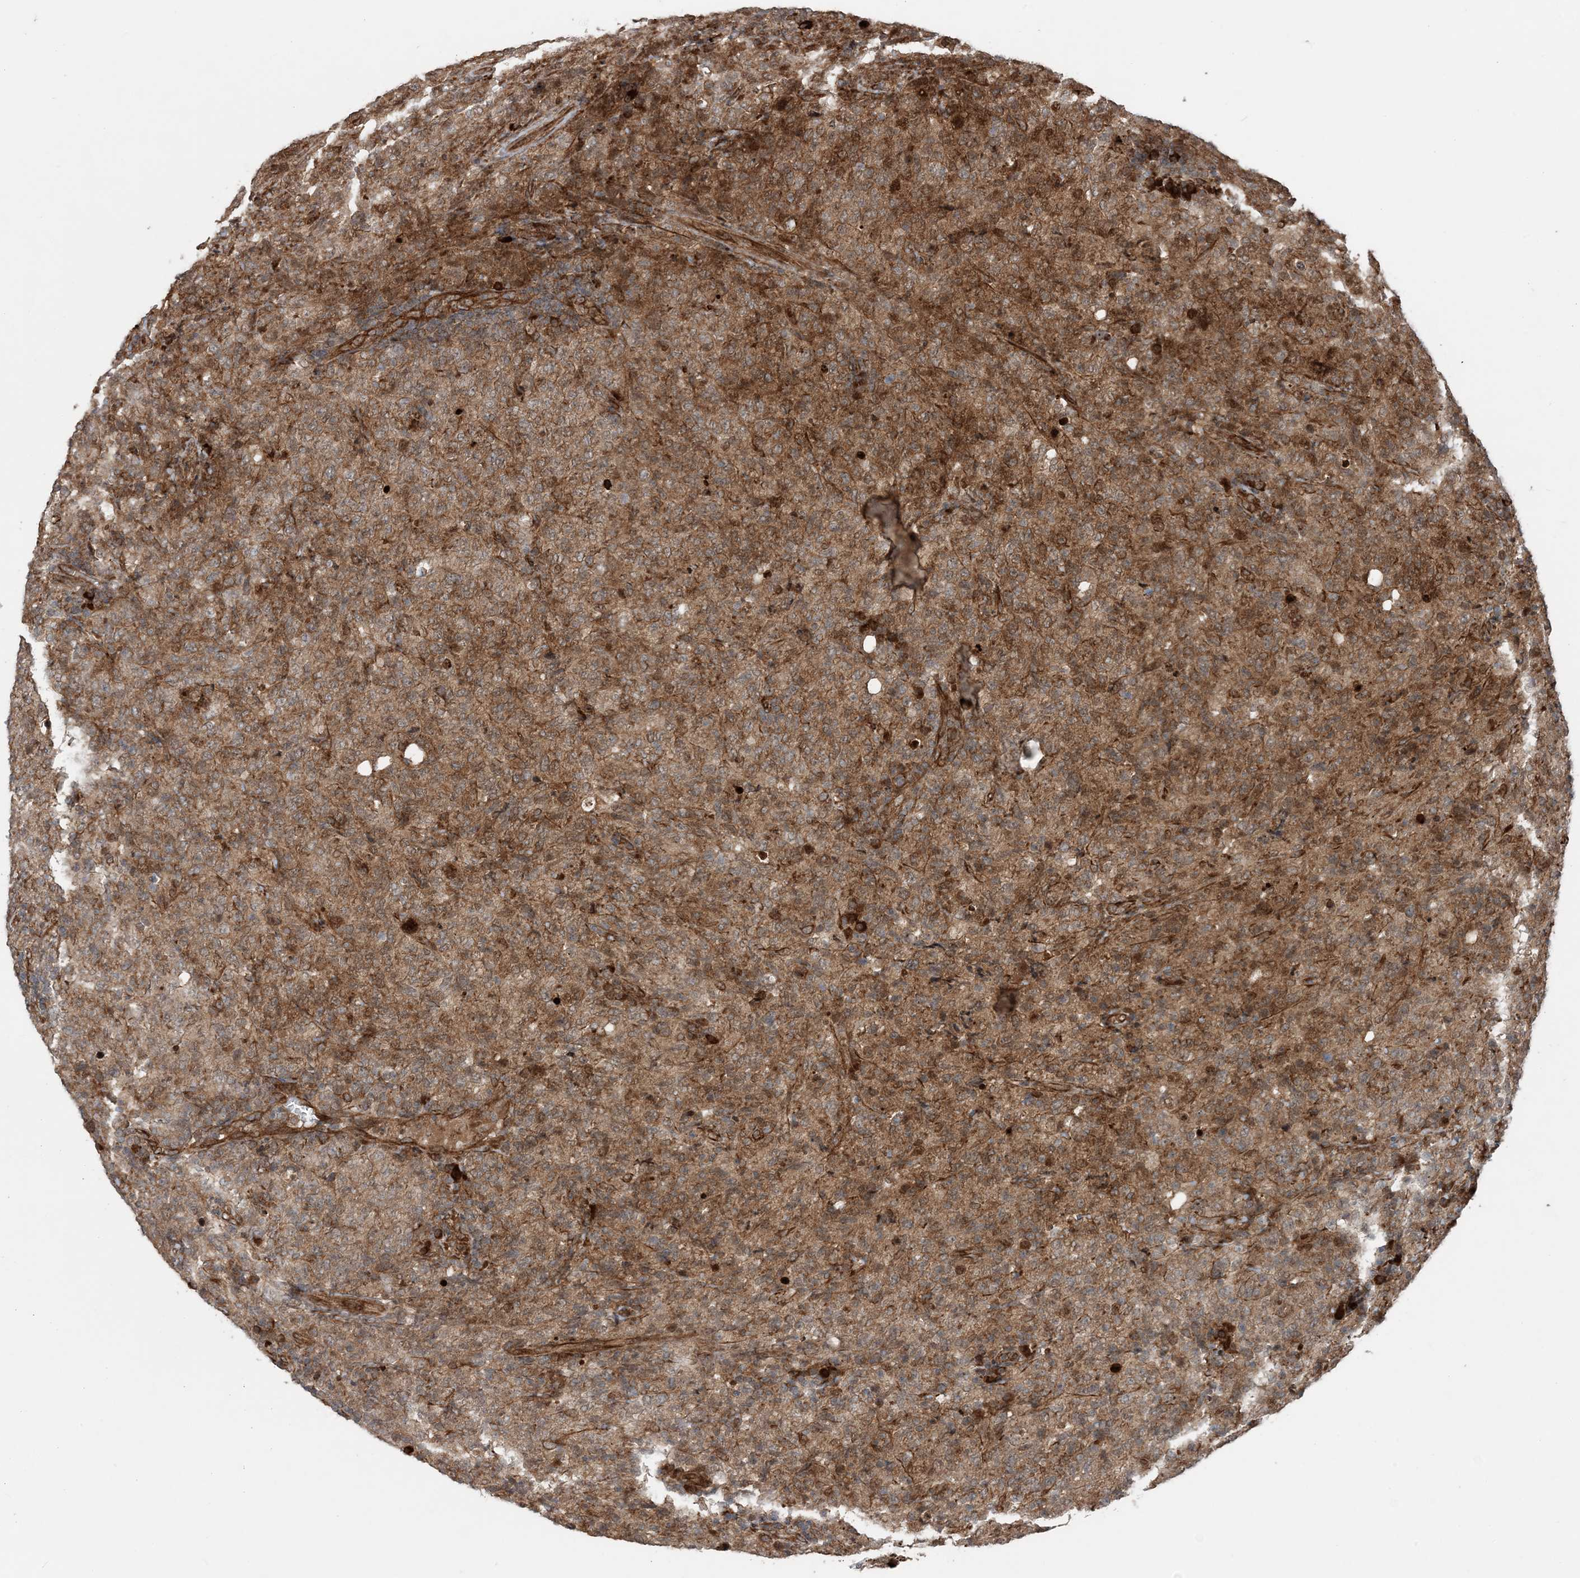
{"staining": {"intensity": "moderate", "quantity": ">75%", "location": "cytoplasmic/membranous"}, "tissue": "lymphoma", "cell_type": "Tumor cells", "image_type": "cancer", "snomed": [{"axis": "morphology", "description": "Malignant lymphoma, non-Hodgkin's type, High grade"}, {"axis": "topography", "description": "Tonsil"}], "caption": "Immunohistochemical staining of lymphoma reveals medium levels of moderate cytoplasmic/membranous protein positivity in about >75% of tumor cells. (DAB (3,3'-diaminobenzidine) IHC, brown staining for protein, blue staining for nuclei).", "gene": "EDEM2", "patient": {"sex": "female", "age": 36}}